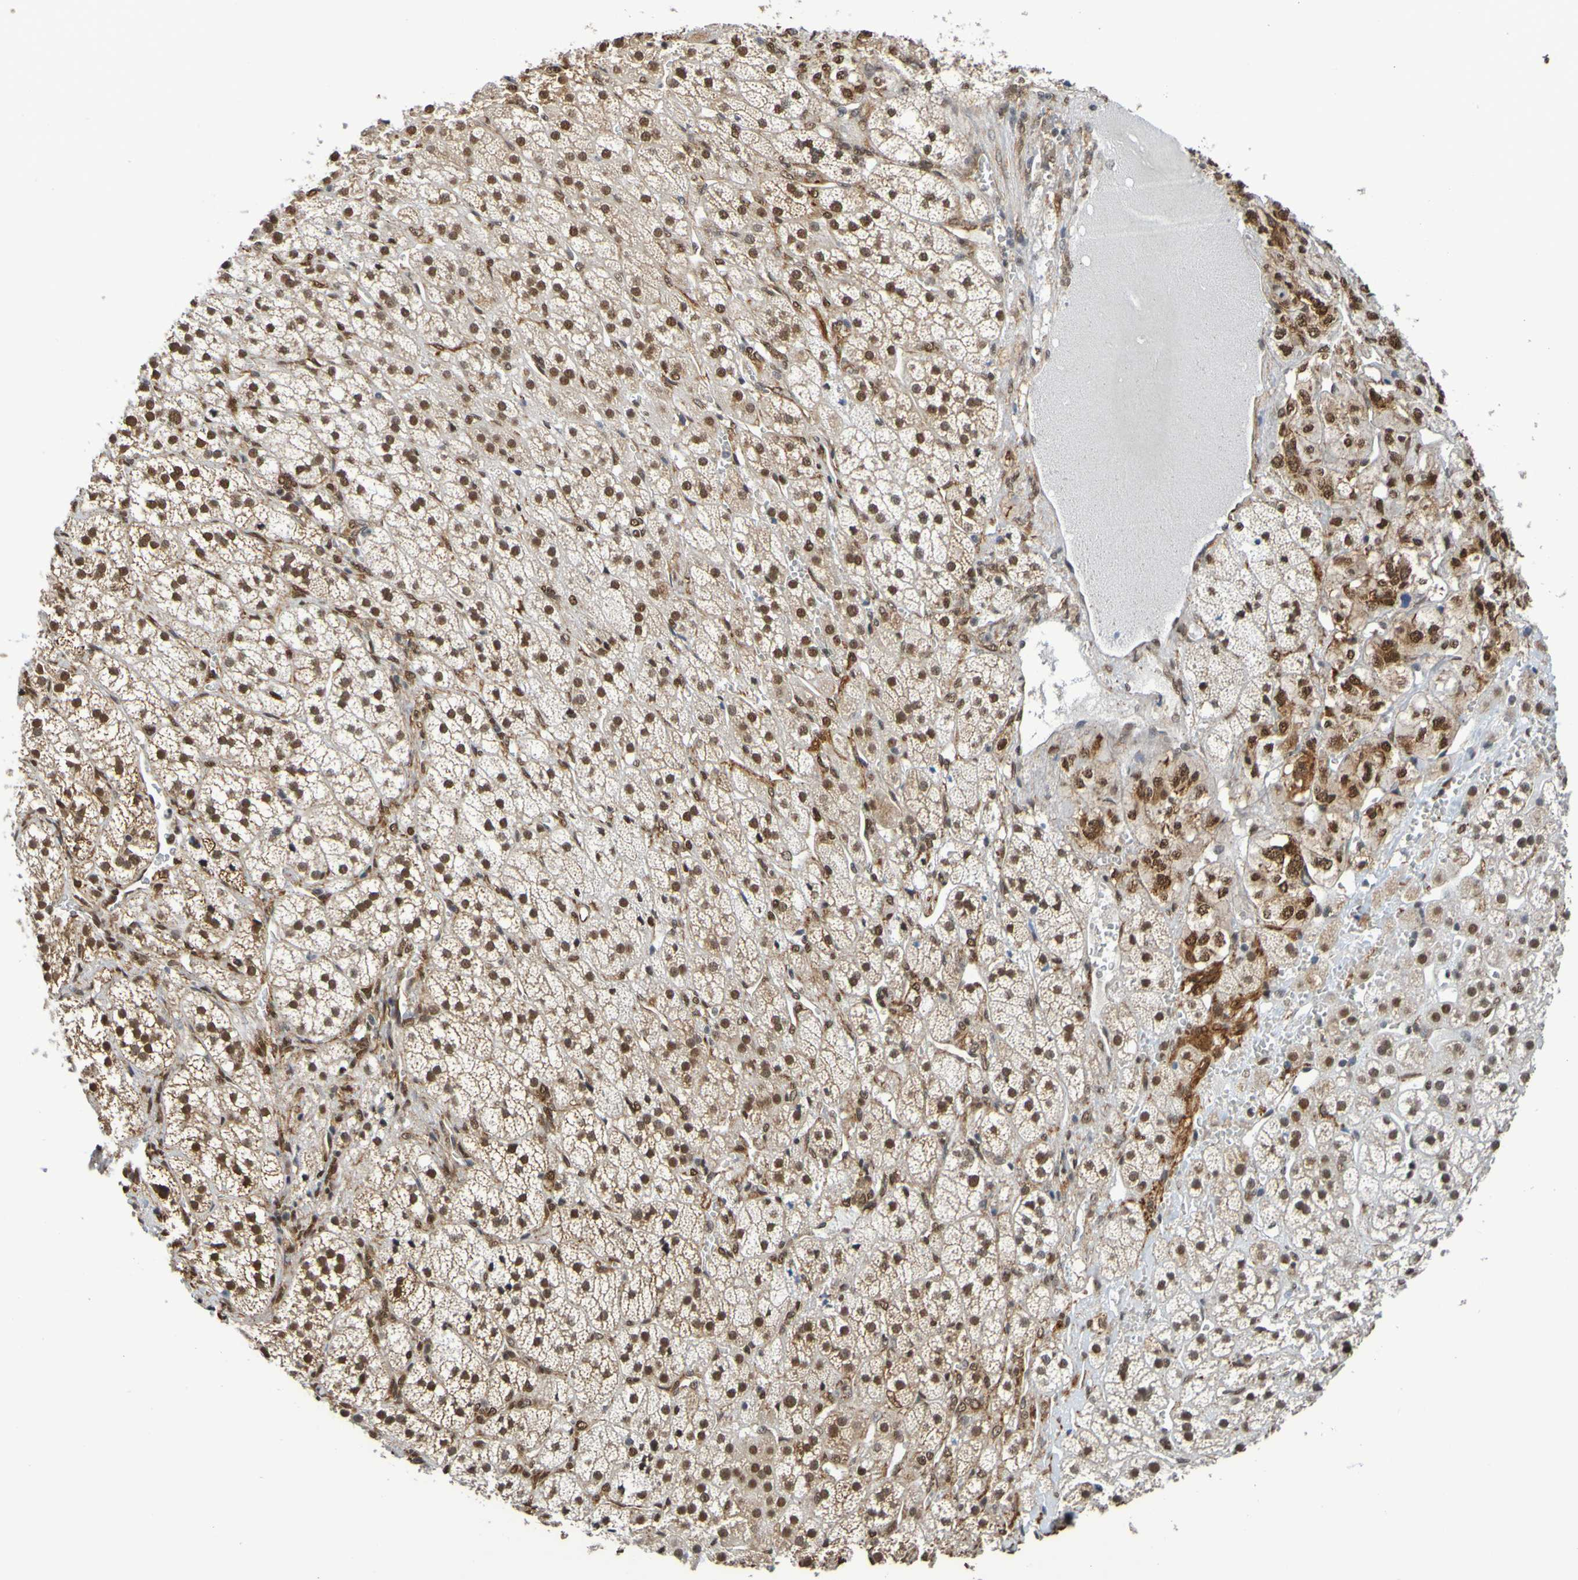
{"staining": {"intensity": "strong", "quantity": ">75%", "location": "nuclear"}, "tissue": "adrenal gland", "cell_type": "Glandular cells", "image_type": "normal", "snomed": [{"axis": "morphology", "description": "Normal tissue, NOS"}, {"axis": "topography", "description": "Adrenal gland"}], "caption": "Adrenal gland stained with a brown dye reveals strong nuclear positive expression in about >75% of glandular cells.", "gene": "HDAC2", "patient": {"sex": "male", "age": 56}}